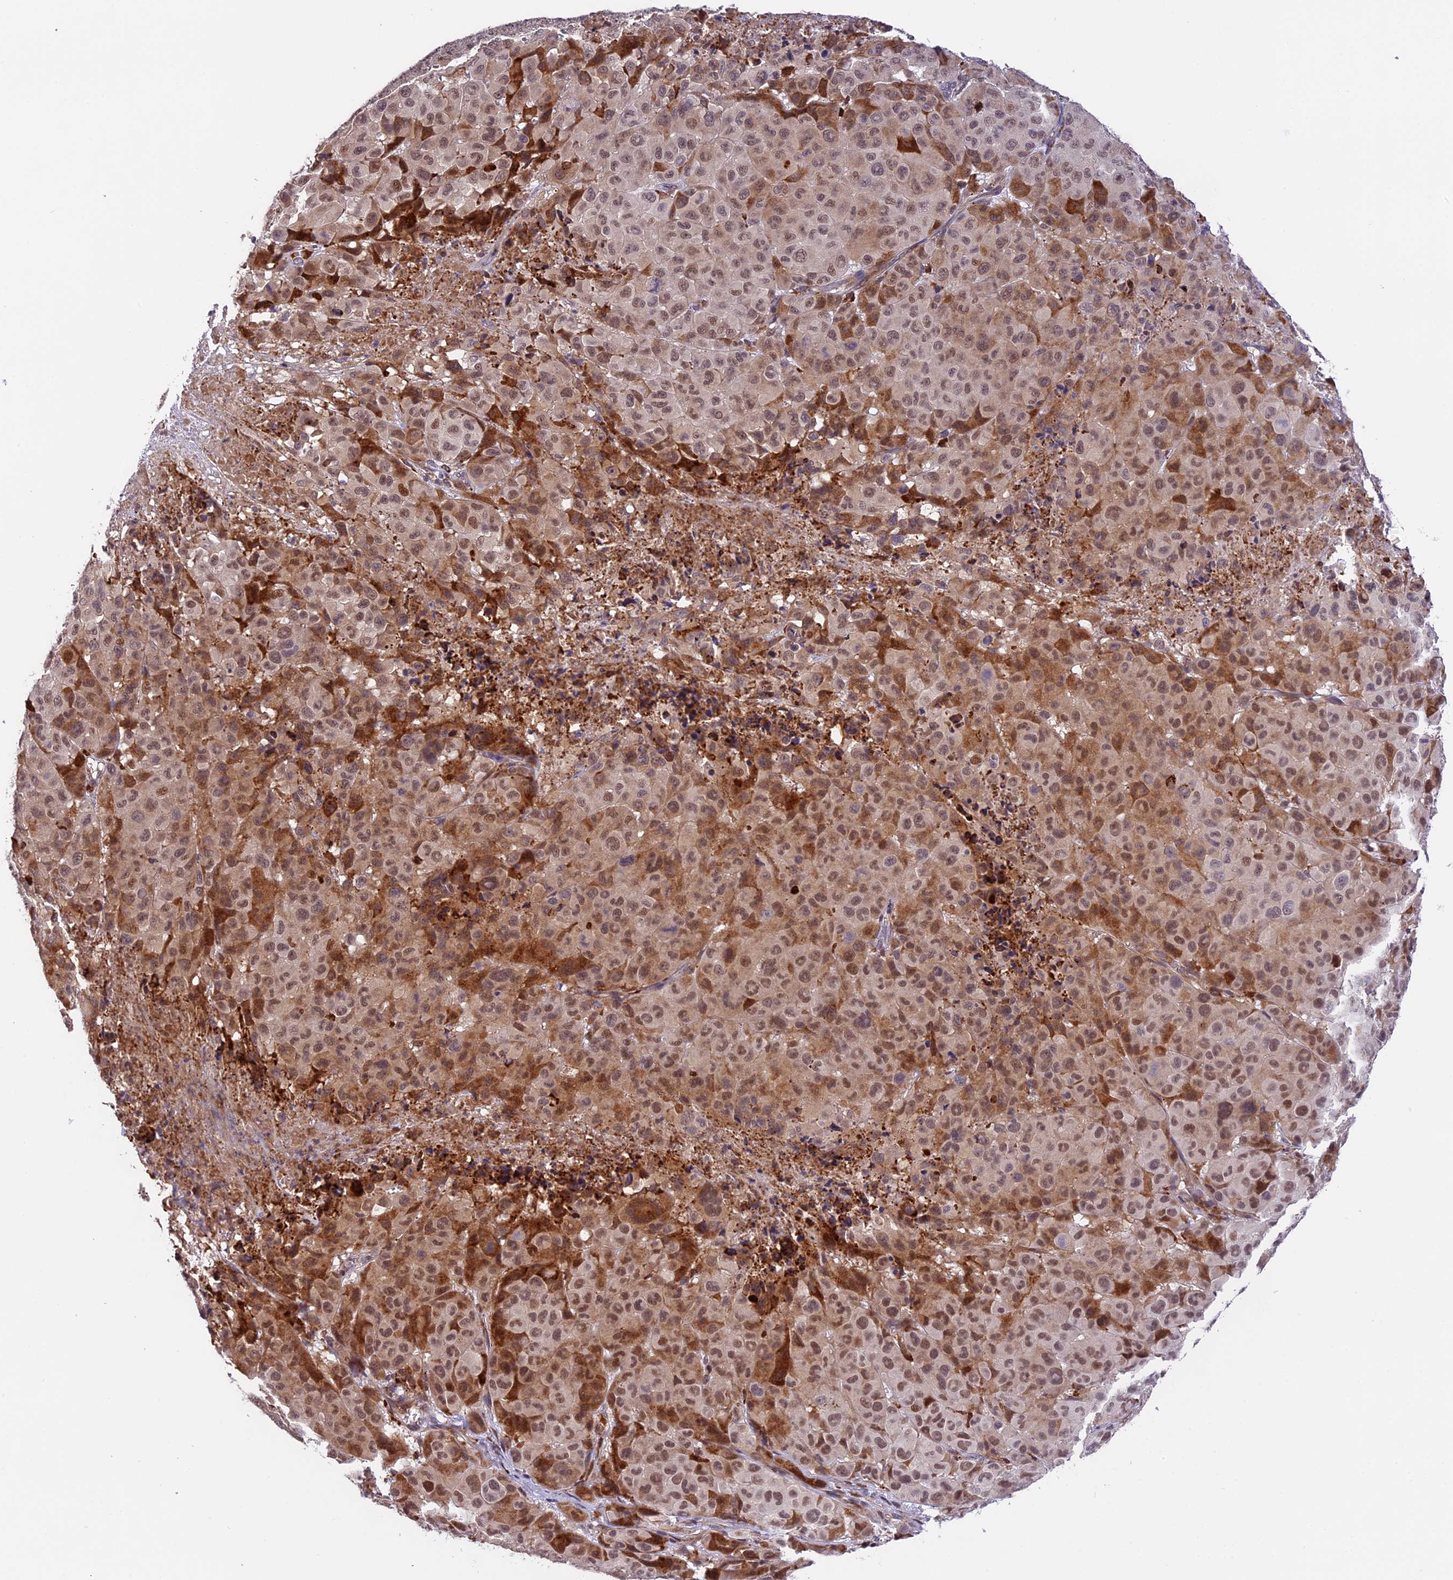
{"staining": {"intensity": "moderate", "quantity": ">75%", "location": "nuclear"}, "tissue": "melanoma", "cell_type": "Tumor cells", "image_type": "cancer", "snomed": [{"axis": "morphology", "description": "Malignant melanoma, NOS"}, {"axis": "topography", "description": "Skin"}], "caption": "Malignant melanoma stained for a protein (brown) reveals moderate nuclear positive staining in about >75% of tumor cells.", "gene": "FBXO45", "patient": {"sex": "male", "age": 73}}